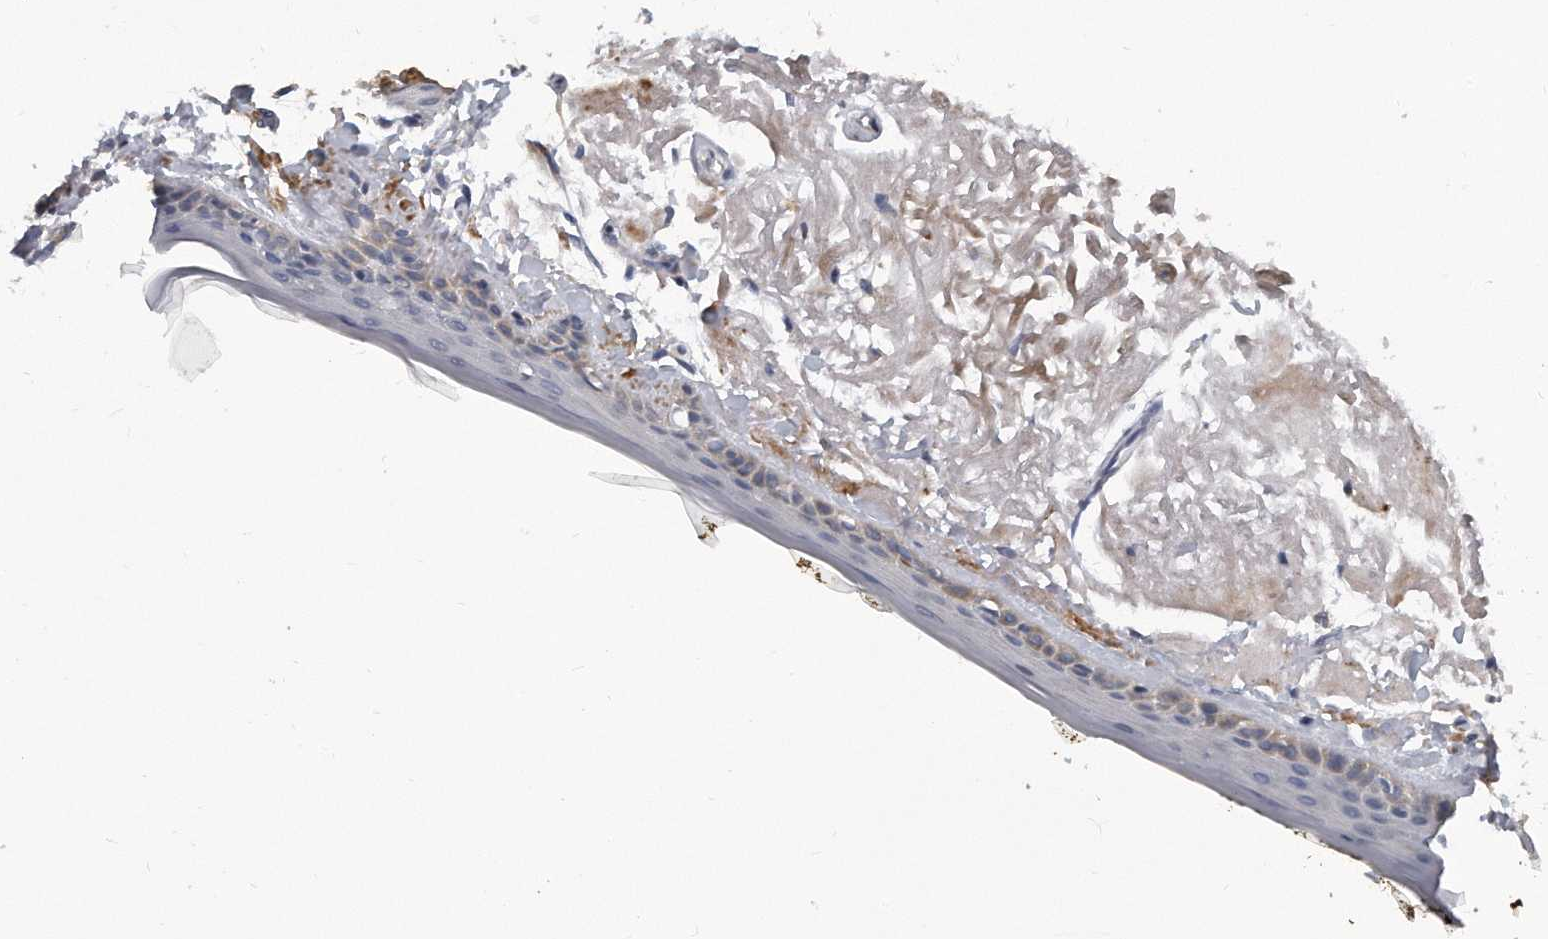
{"staining": {"intensity": "negative", "quantity": "none", "location": "none"}, "tissue": "skin", "cell_type": "Fibroblasts", "image_type": "normal", "snomed": [{"axis": "morphology", "description": "Normal tissue, NOS"}, {"axis": "topography", "description": "Skin"}, {"axis": "topography", "description": "Skeletal muscle"}], "caption": "DAB (3,3'-diaminobenzidine) immunohistochemical staining of benign skin exhibits no significant positivity in fibroblasts.", "gene": "KLHL7", "patient": {"sex": "male", "age": 83}}